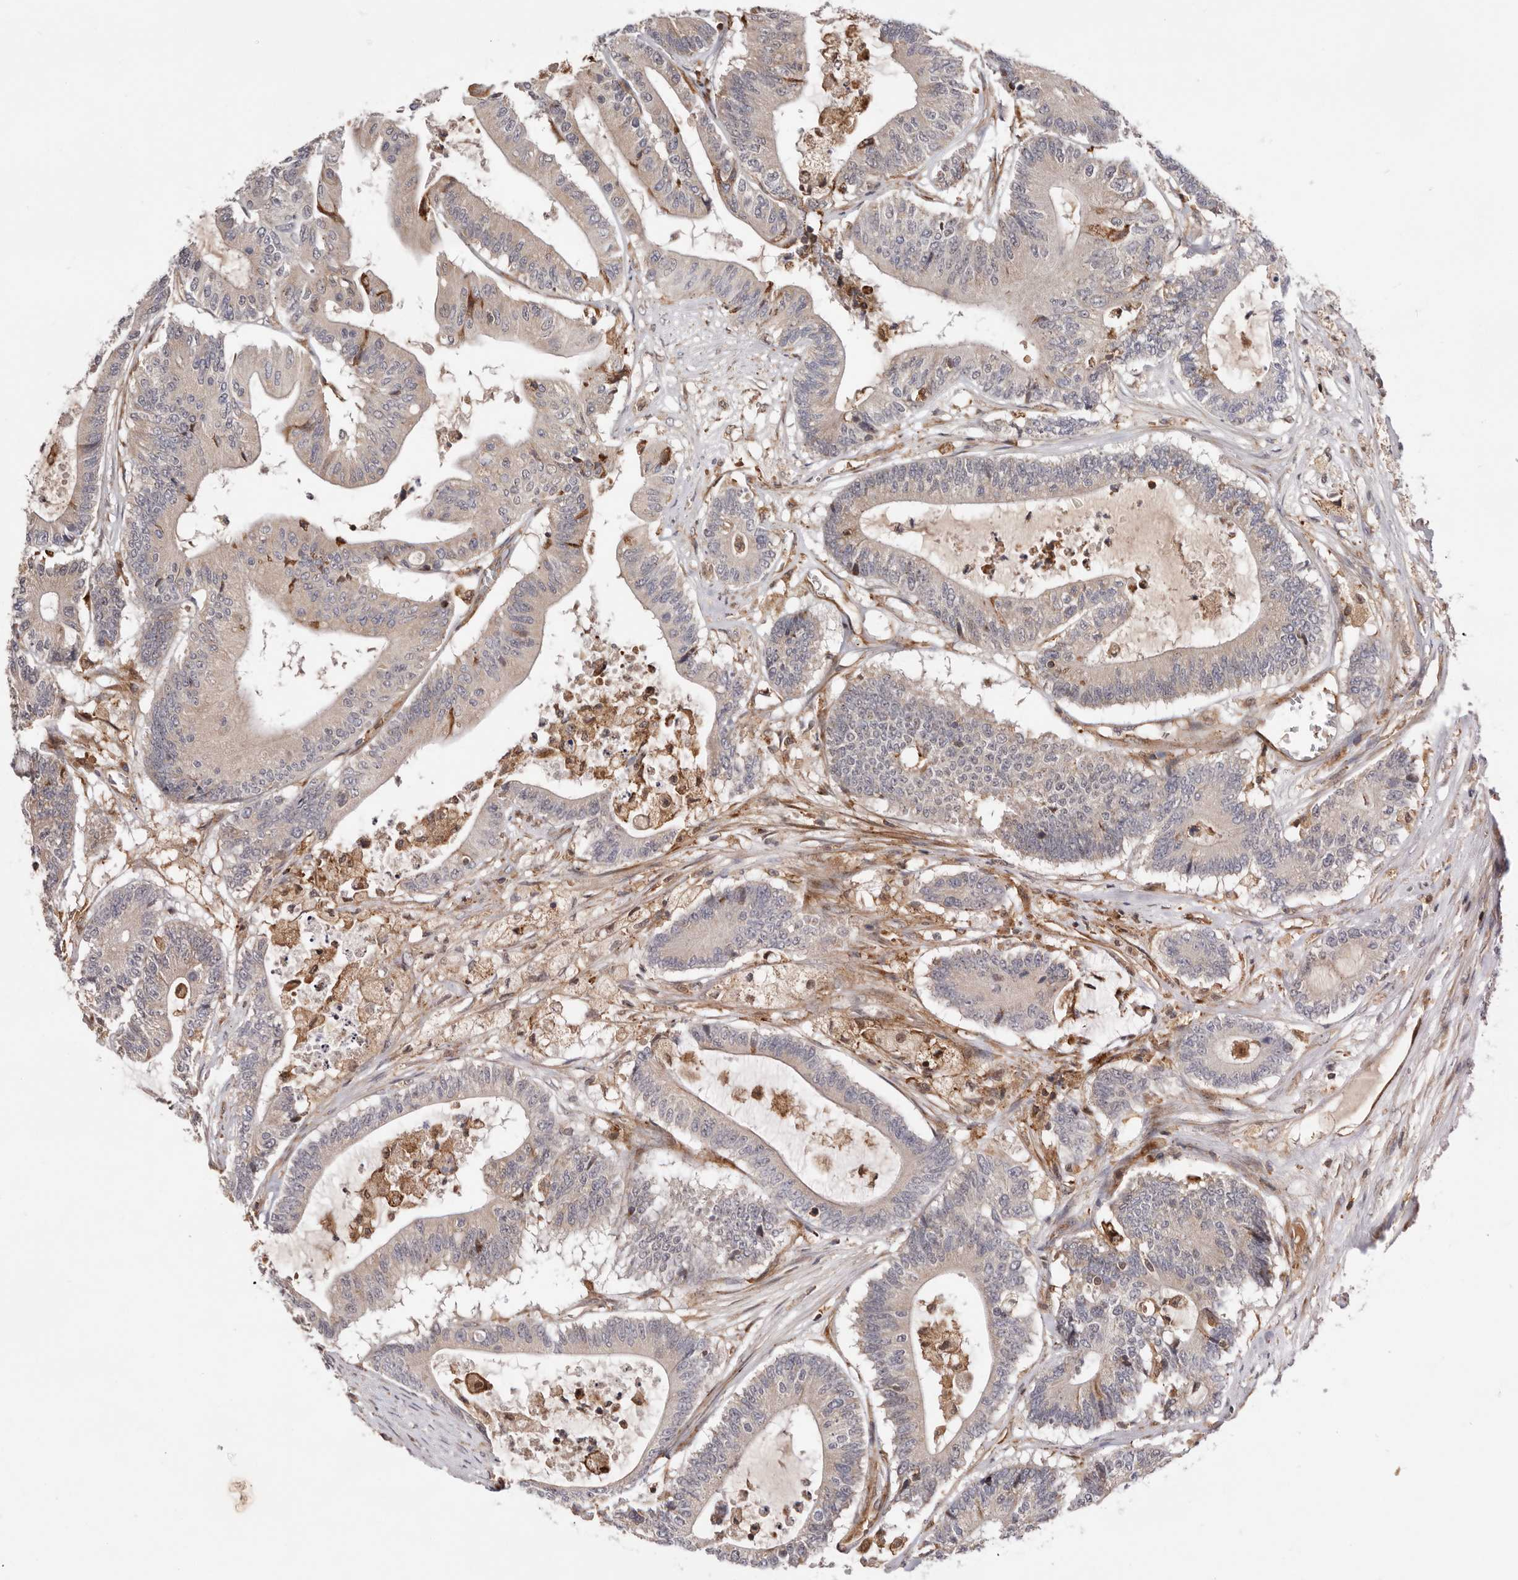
{"staining": {"intensity": "negative", "quantity": "none", "location": "none"}, "tissue": "colorectal cancer", "cell_type": "Tumor cells", "image_type": "cancer", "snomed": [{"axis": "morphology", "description": "Adenocarcinoma, NOS"}, {"axis": "topography", "description": "Colon"}], "caption": "Human colorectal cancer (adenocarcinoma) stained for a protein using IHC displays no staining in tumor cells.", "gene": "RNF213", "patient": {"sex": "female", "age": 84}}